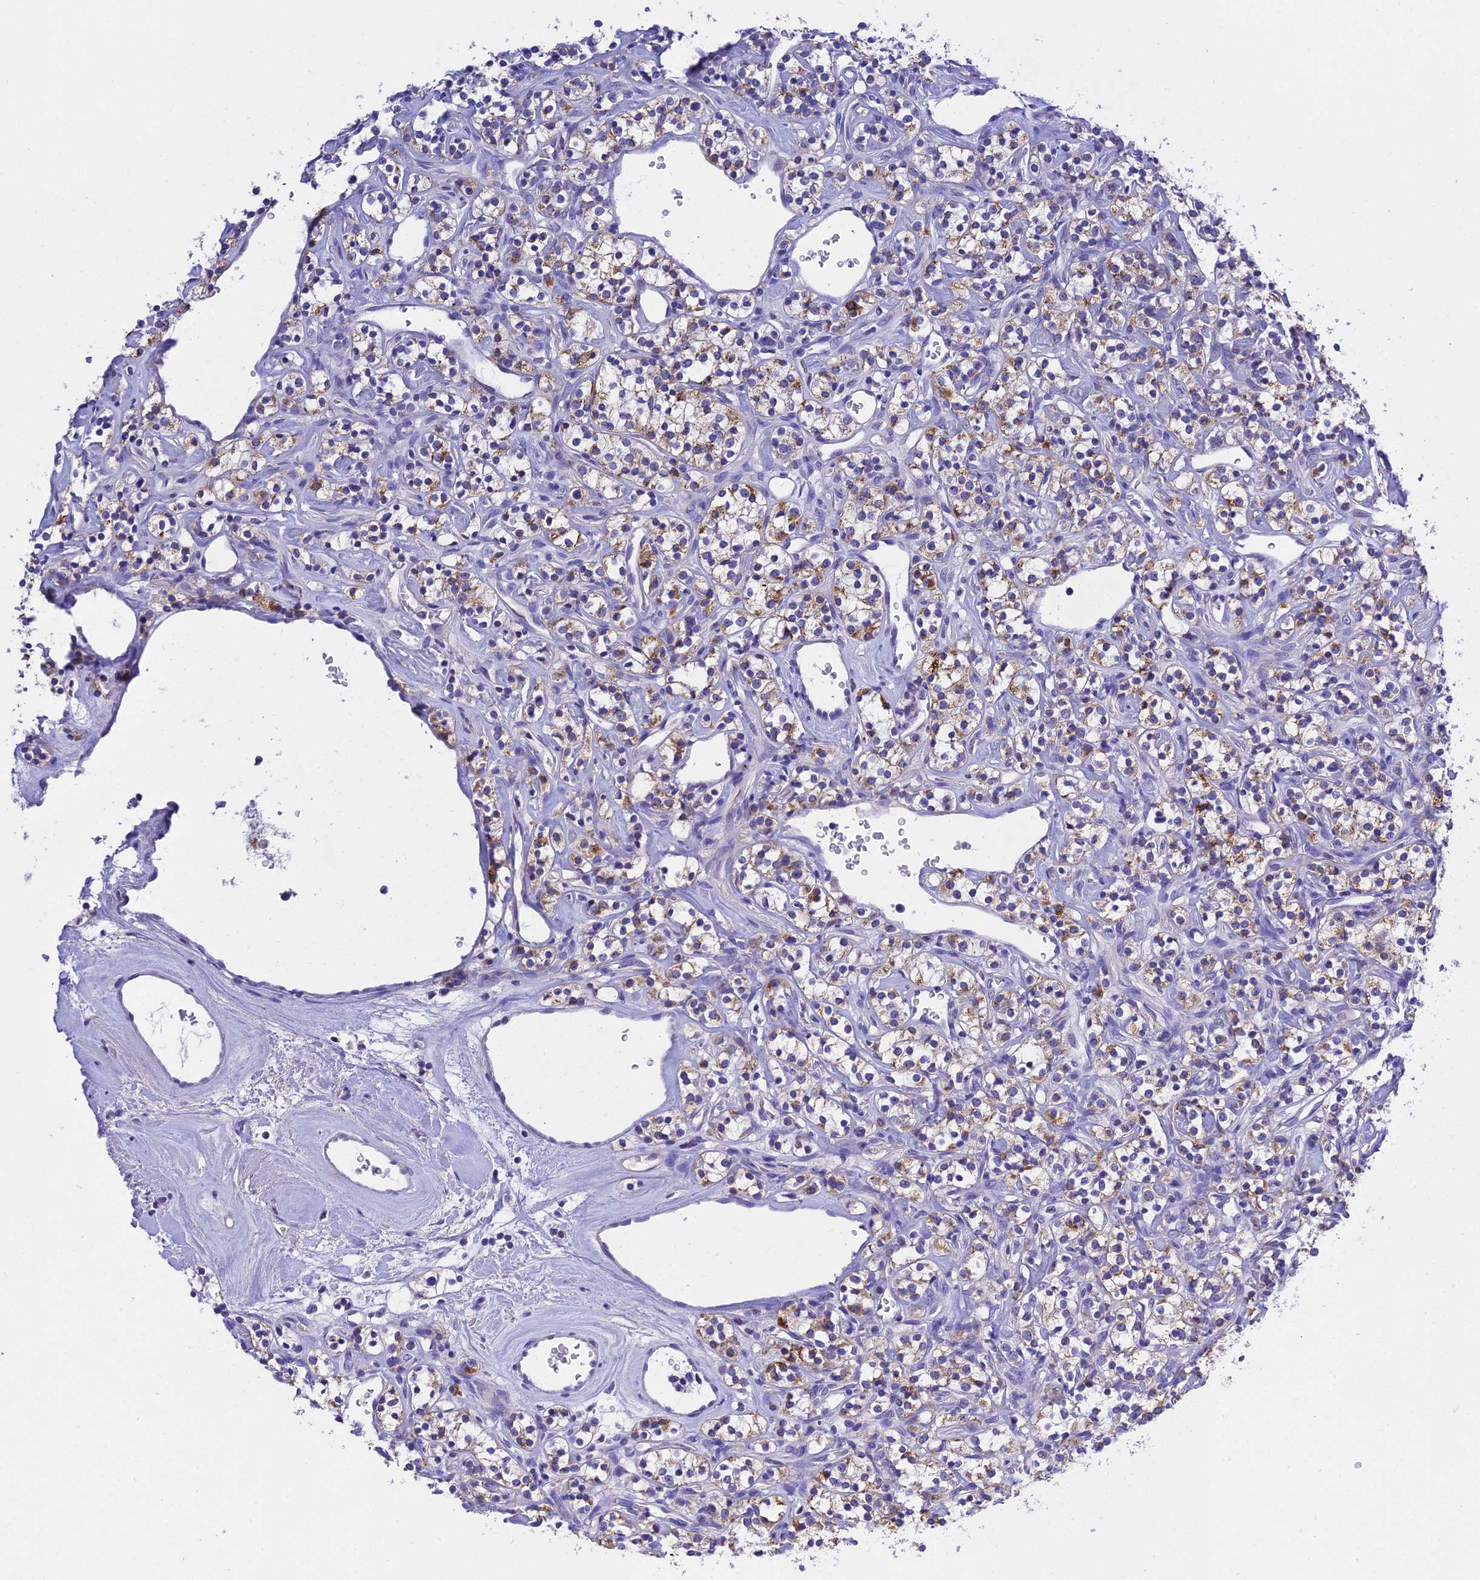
{"staining": {"intensity": "moderate", "quantity": "25%-75%", "location": "cytoplasmic/membranous"}, "tissue": "renal cancer", "cell_type": "Tumor cells", "image_type": "cancer", "snomed": [{"axis": "morphology", "description": "Adenocarcinoma, NOS"}, {"axis": "topography", "description": "Kidney"}], "caption": "Tumor cells exhibit medium levels of moderate cytoplasmic/membranous staining in approximately 25%-75% of cells in renal cancer.", "gene": "MS4A5", "patient": {"sex": "male", "age": 77}}